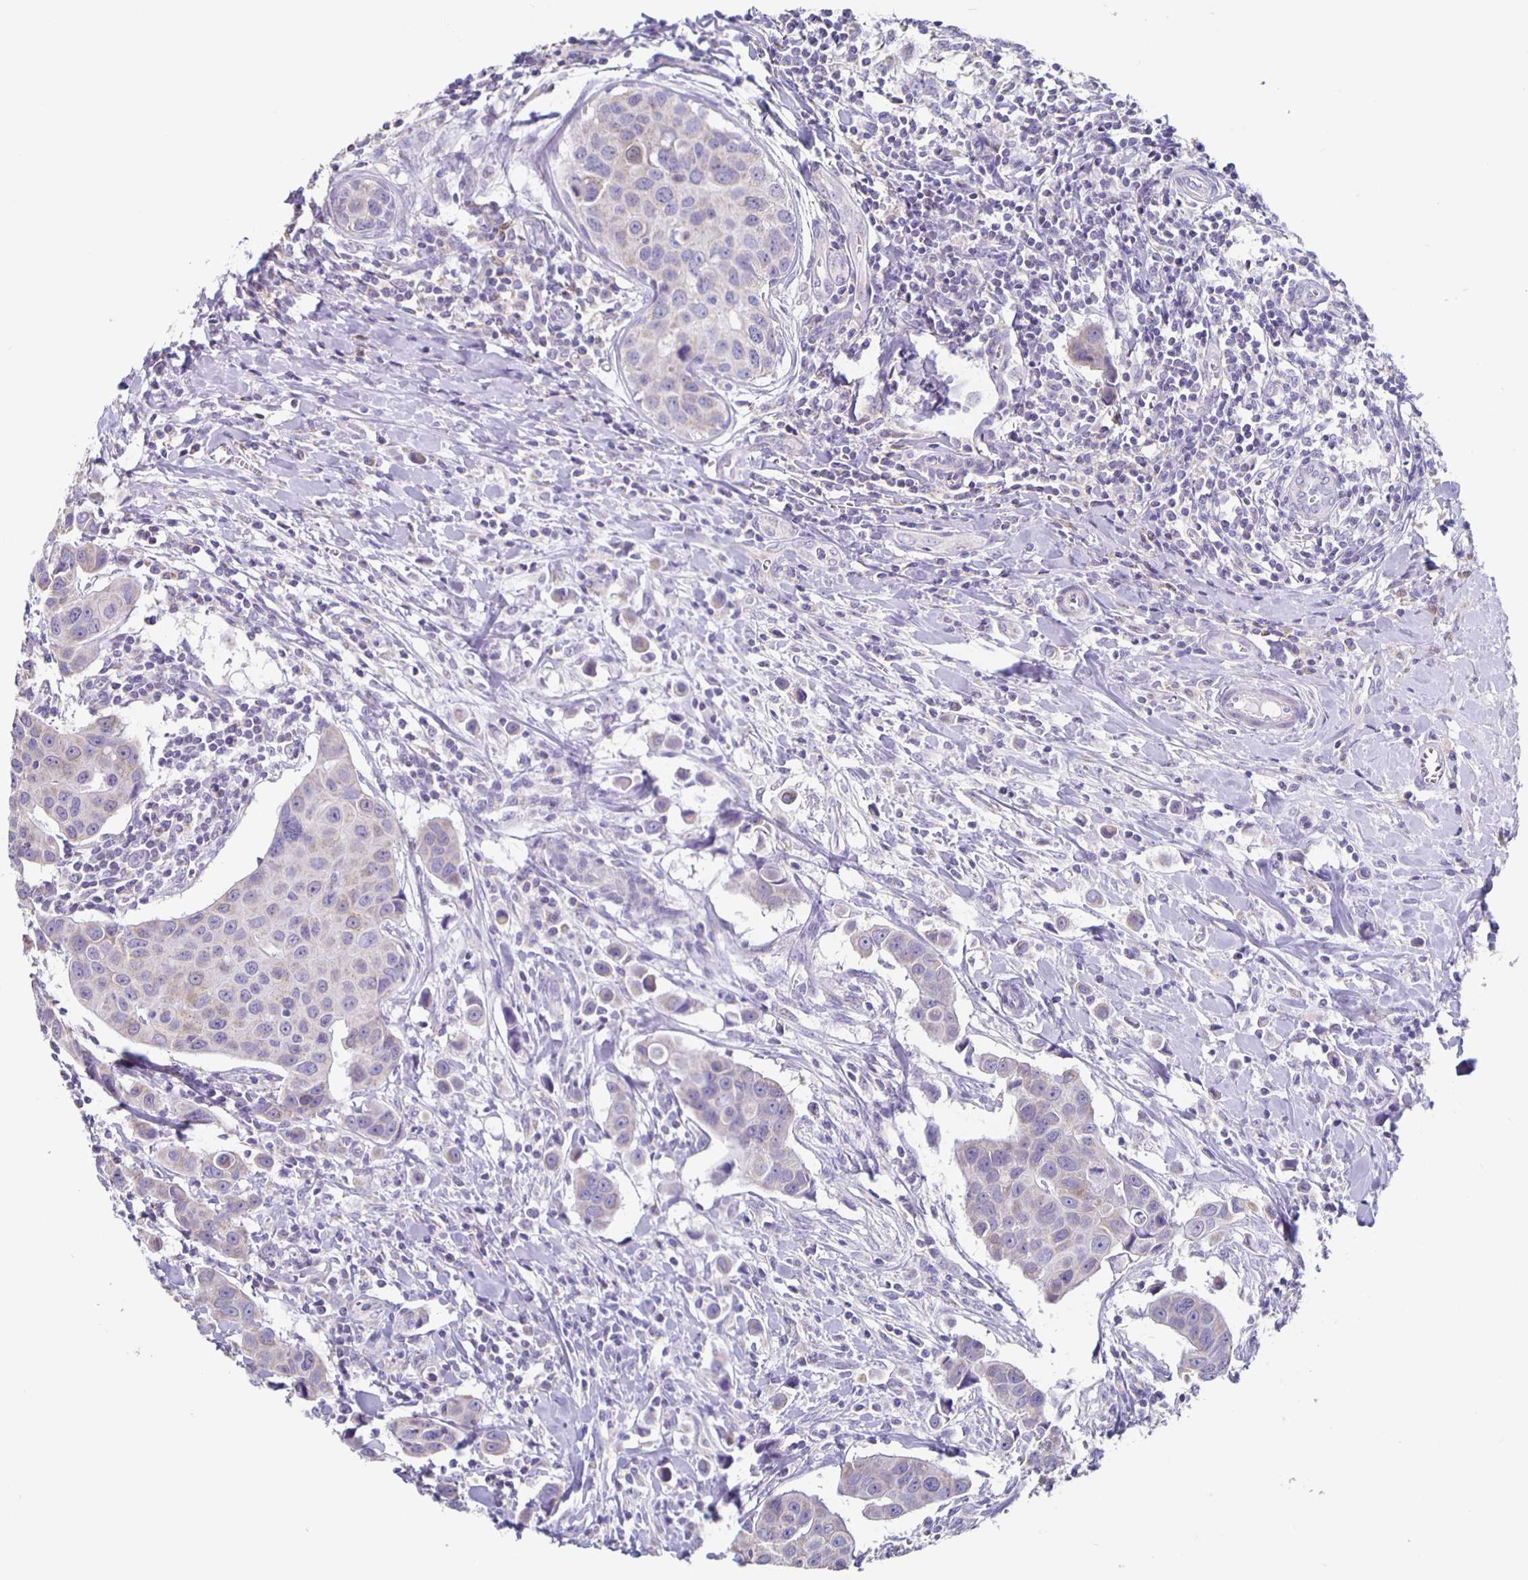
{"staining": {"intensity": "negative", "quantity": "none", "location": "none"}, "tissue": "breast cancer", "cell_type": "Tumor cells", "image_type": "cancer", "snomed": [{"axis": "morphology", "description": "Duct carcinoma"}, {"axis": "topography", "description": "Breast"}], "caption": "The image demonstrates no significant expression in tumor cells of intraductal carcinoma (breast).", "gene": "TPPP", "patient": {"sex": "female", "age": 24}}